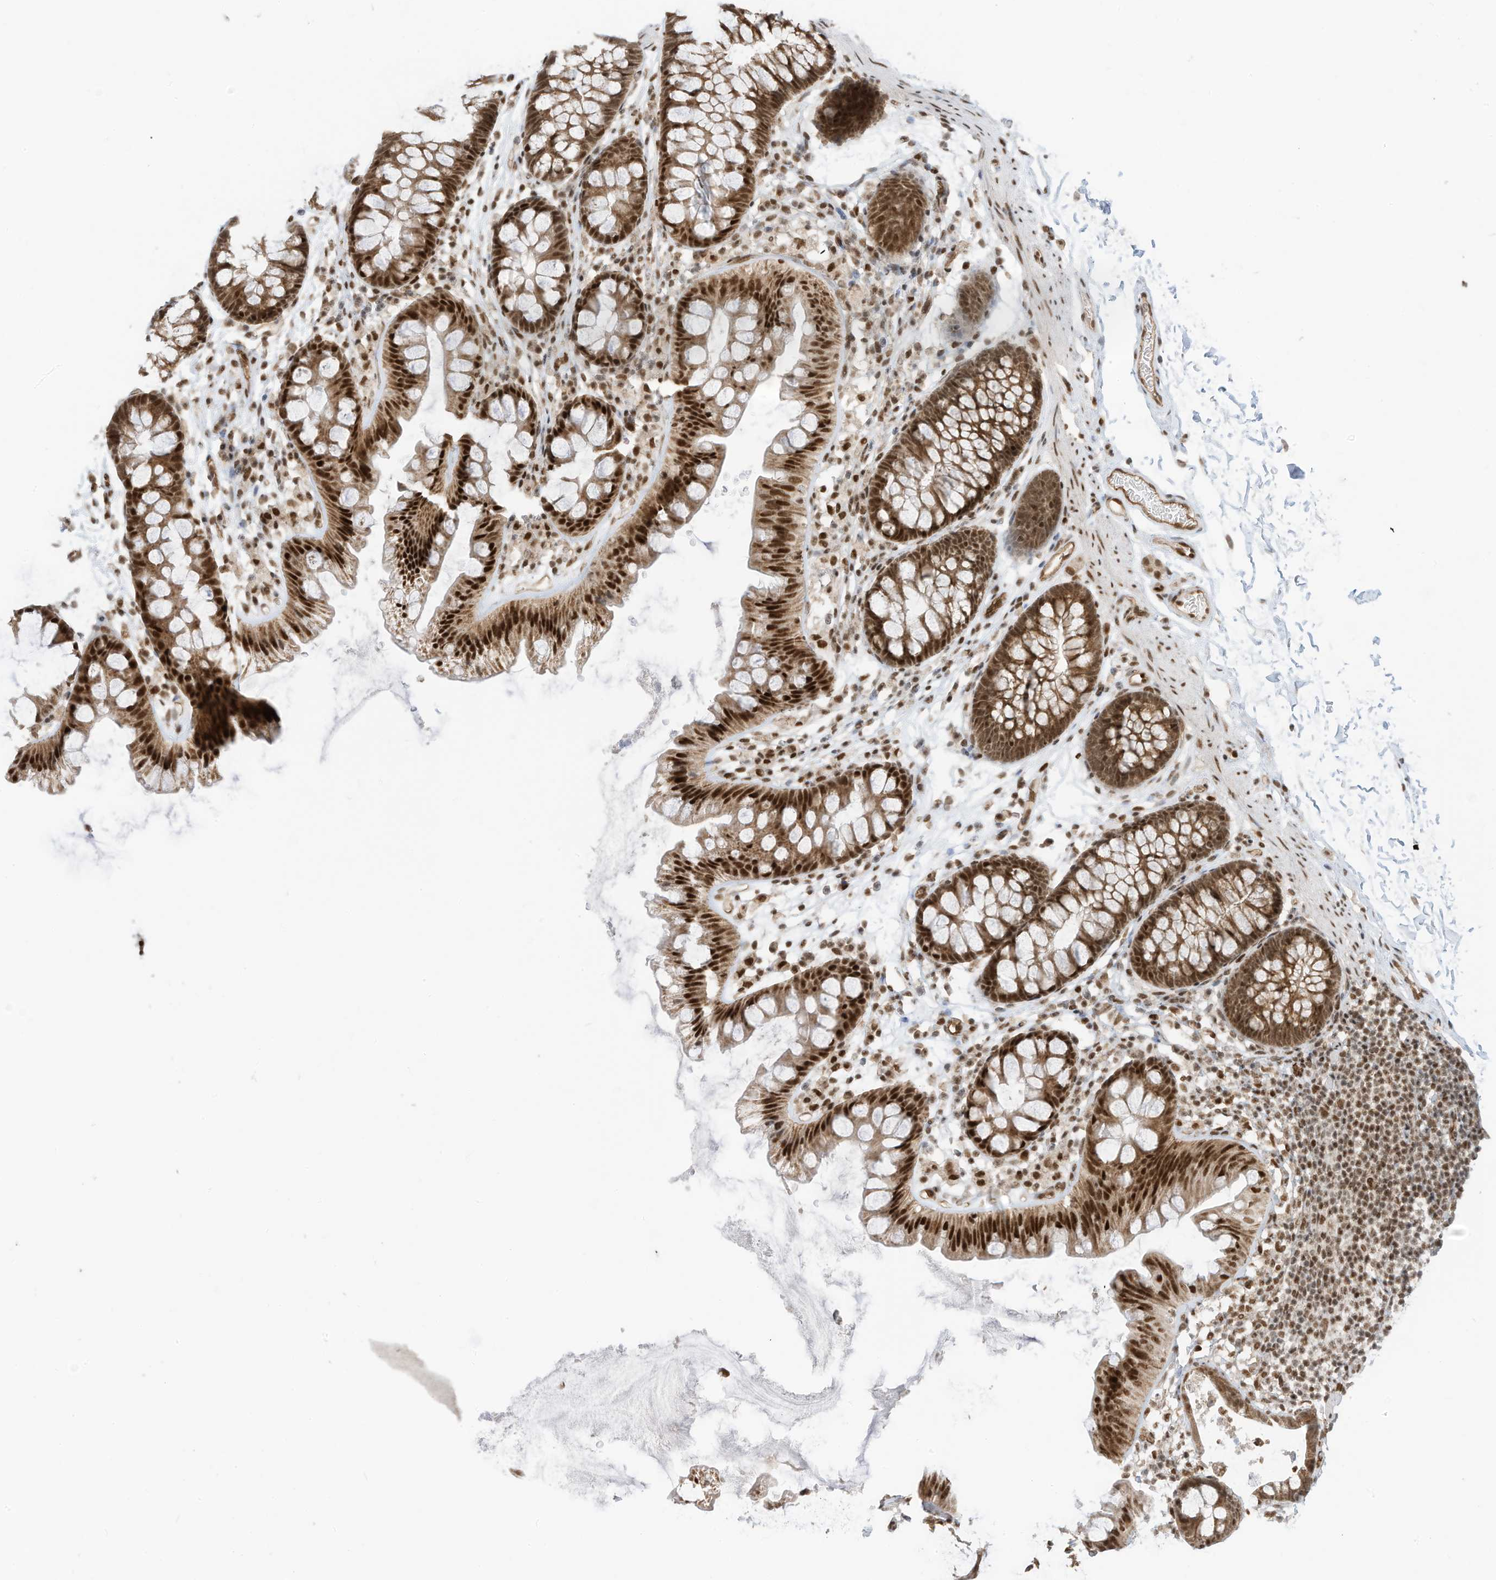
{"staining": {"intensity": "moderate", "quantity": ">75%", "location": "cytoplasmic/membranous,nuclear"}, "tissue": "colon", "cell_type": "Endothelial cells", "image_type": "normal", "snomed": [{"axis": "morphology", "description": "Normal tissue, NOS"}, {"axis": "topography", "description": "Colon"}], "caption": "This photomicrograph demonstrates unremarkable colon stained with immunohistochemistry to label a protein in brown. The cytoplasmic/membranous,nuclear of endothelial cells show moderate positivity for the protein. Nuclei are counter-stained blue.", "gene": "AURKAIP1", "patient": {"sex": "female", "age": 62}}